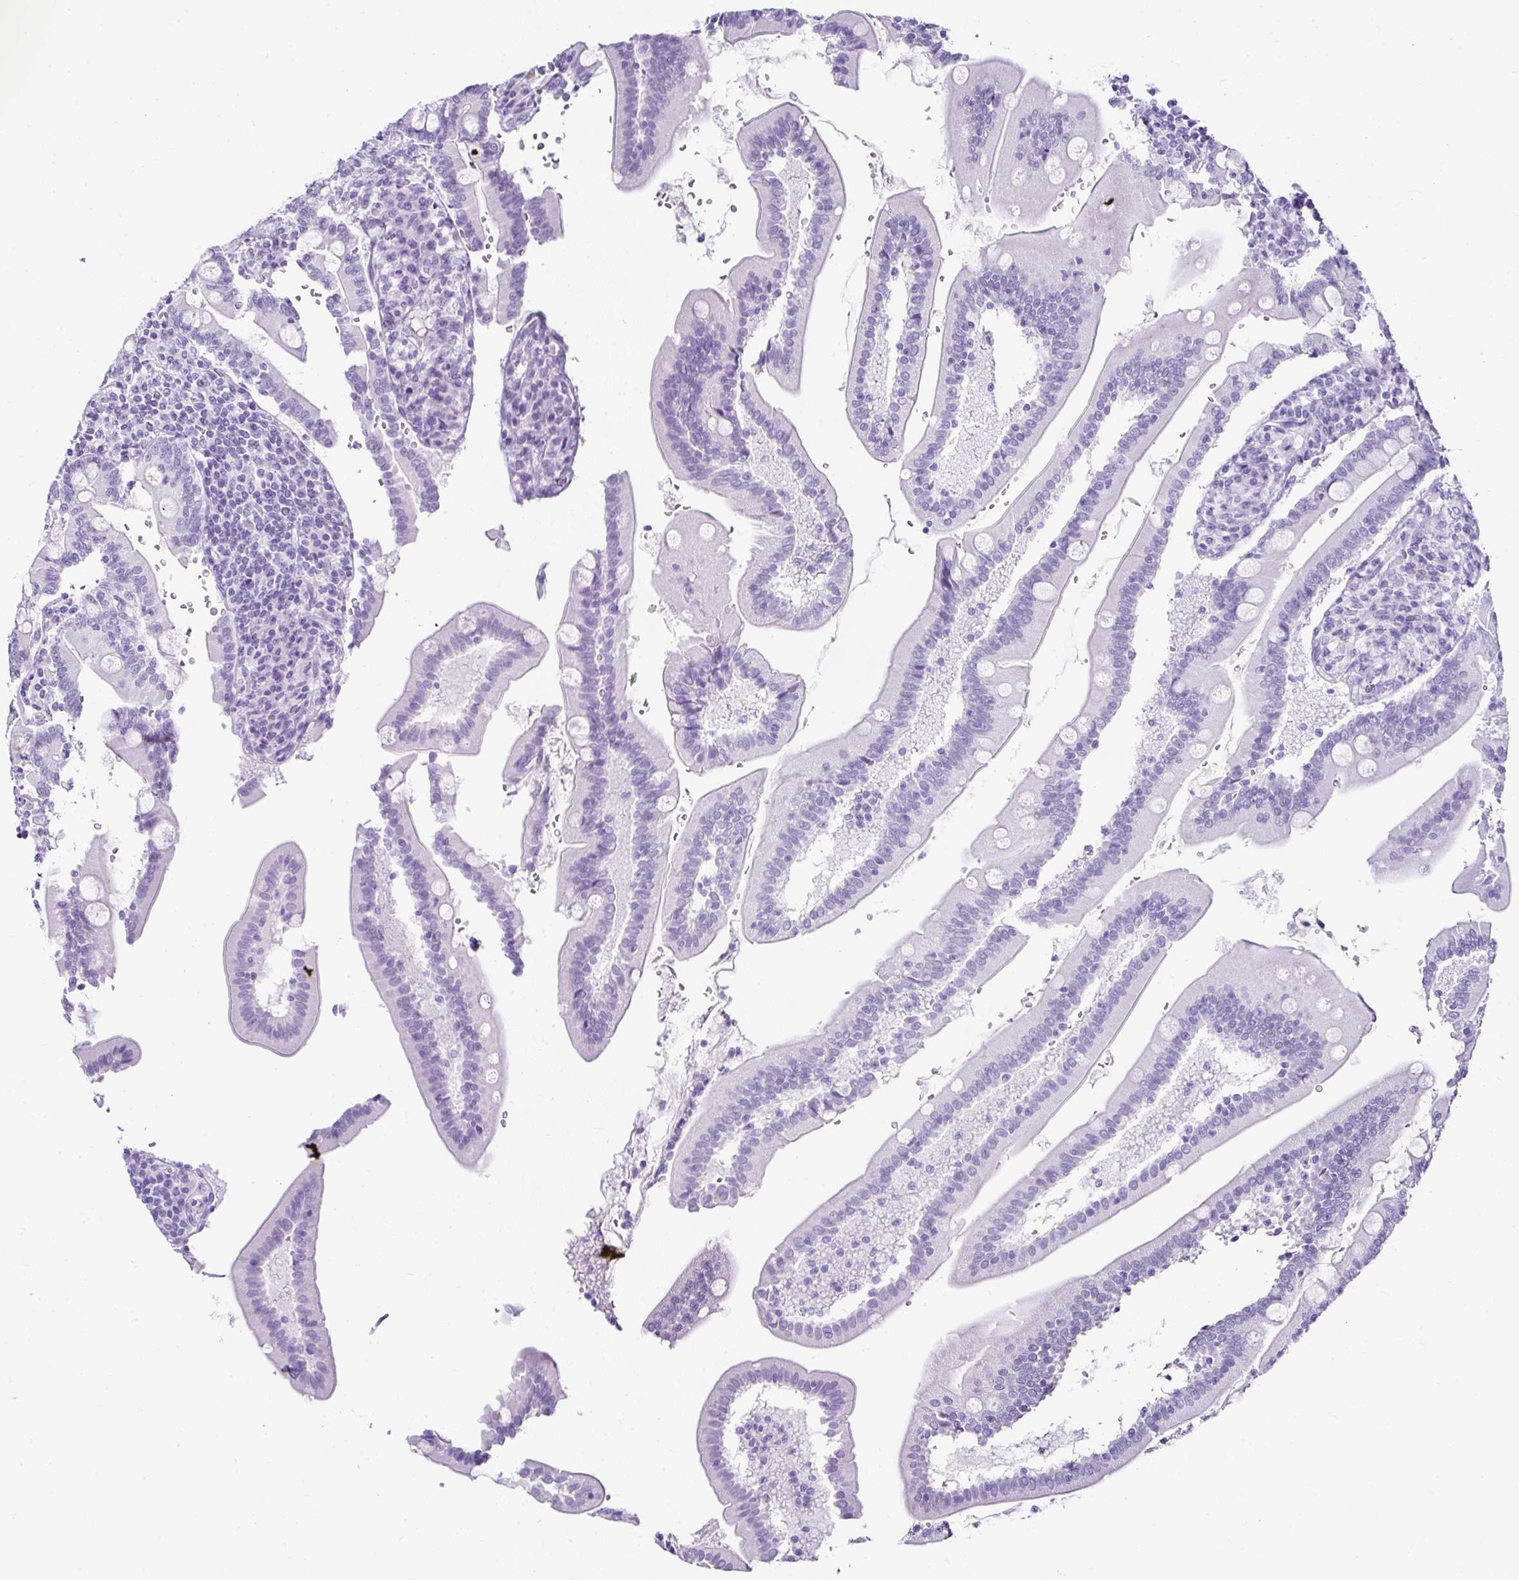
{"staining": {"intensity": "negative", "quantity": "none", "location": "none"}, "tissue": "duodenum", "cell_type": "Glandular cells", "image_type": "normal", "snomed": [{"axis": "morphology", "description": "Normal tissue, NOS"}, {"axis": "topography", "description": "Duodenum"}], "caption": "High power microscopy photomicrograph of an immunohistochemistry (IHC) micrograph of normal duodenum, revealing no significant positivity in glandular cells.", "gene": "SERPINB3", "patient": {"sex": "female", "age": 67}}